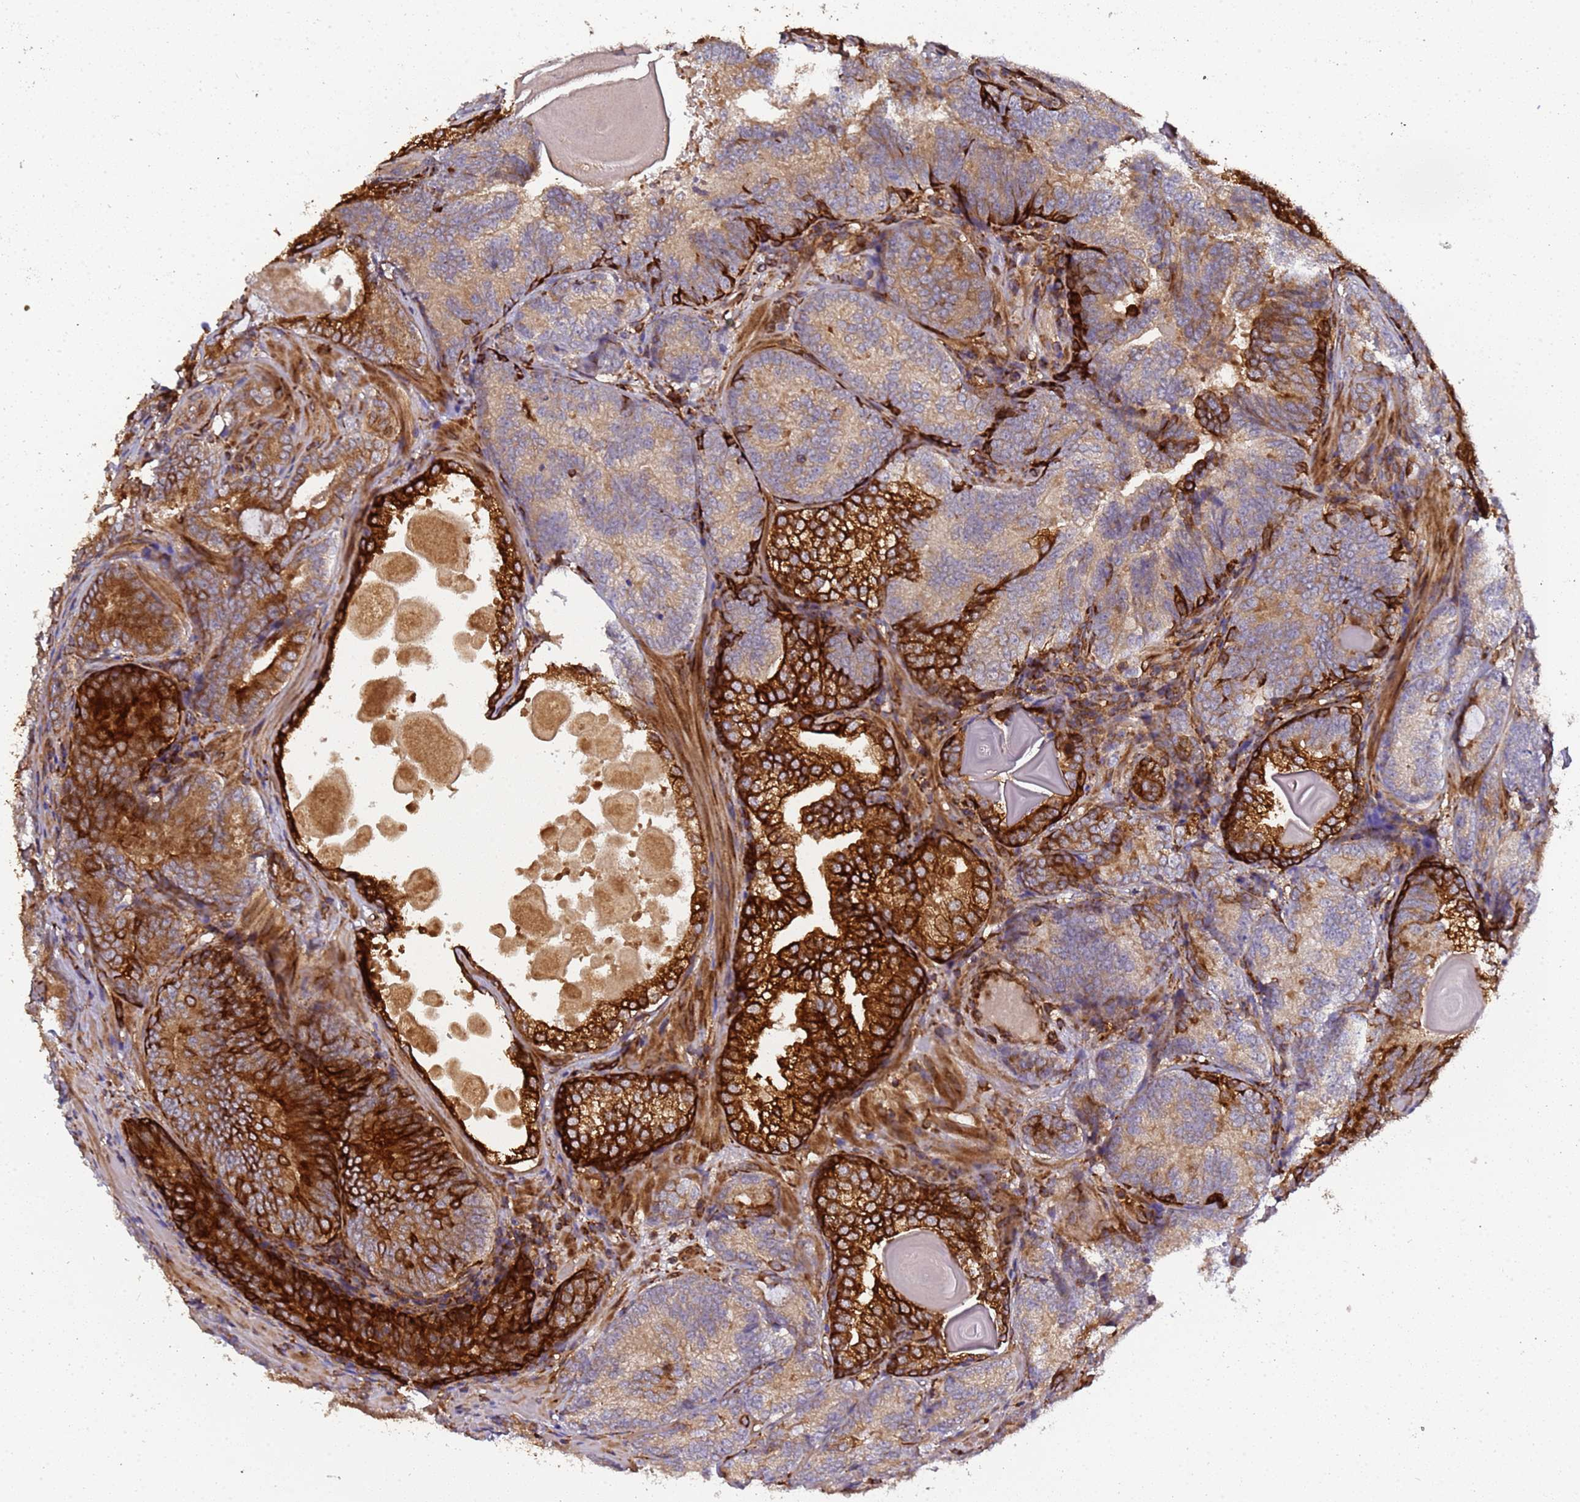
{"staining": {"intensity": "strong", "quantity": "25%-75%", "location": "cytoplasmic/membranous"}, "tissue": "prostate cancer", "cell_type": "Tumor cells", "image_type": "cancer", "snomed": [{"axis": "morphology", "description": "Adenocarcinoma, High grade"}, {"axis": "topography", "description": "Prostate"}], "caption": "Human high-grade adenocarcinoma (prostate) stained with a protein marker demonstrates strong staining in tumor cells.", "gene": "MOCS1", "patient": {"sex": "male", "age": 66}}